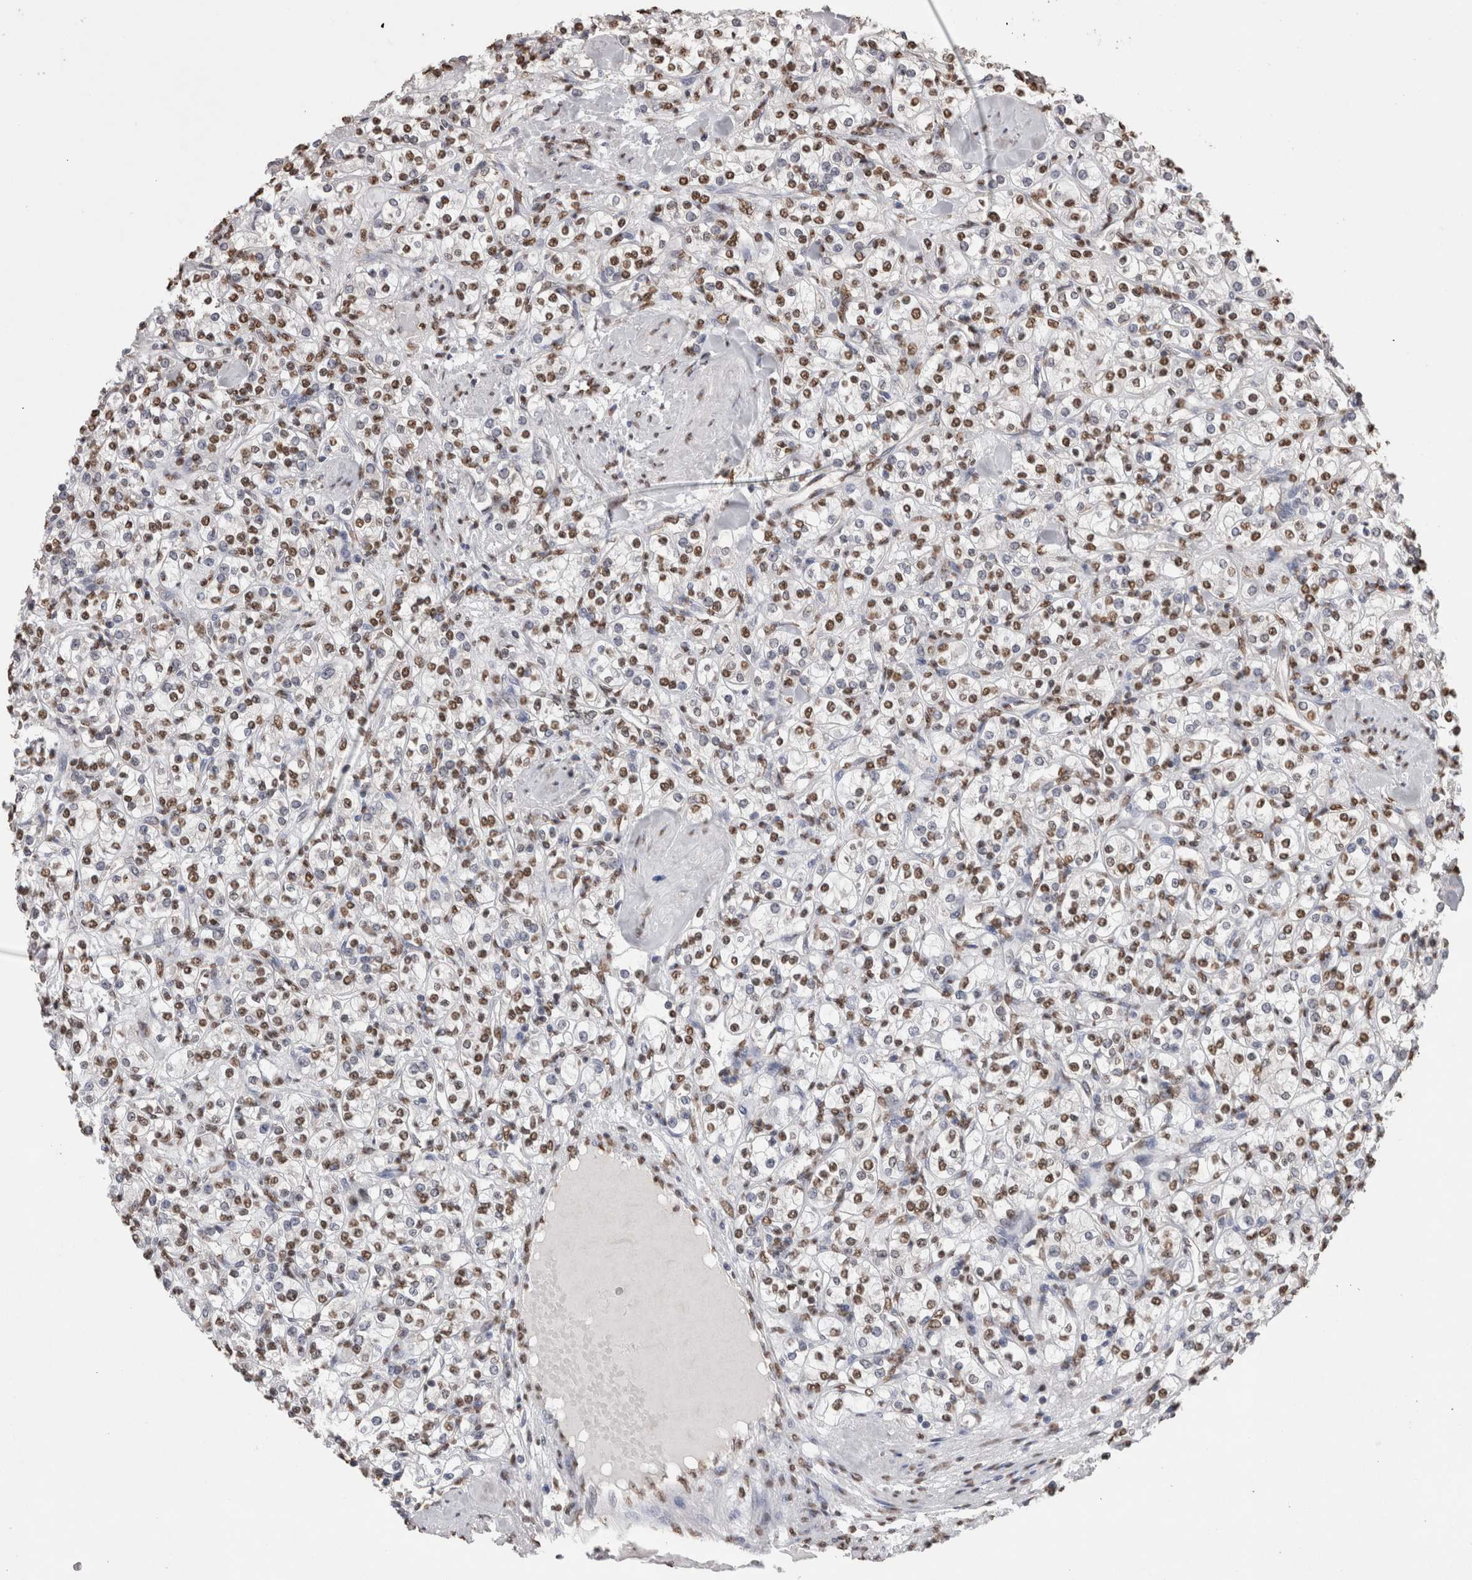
{"staining": {"intensity": "moderate", "quantity": ">75%", "location": "nuclear"}, "tissue": "renal cancer", "cell_type": "Tumor cells", "image_type": "cancer", "snomed": [{"axis": "morphology", "description": "Adenocarcinoma, NOS"}, {"axis": "topography", "description": "Kidney"}], "caption": "Immunohistochemical staining of adenocarcinoma (renal) reveals moderate nuclear protein positivity in about >75% of tumor cells.", "gene": "NTHL1", "patient": {"sex": "male", "age": 77}}